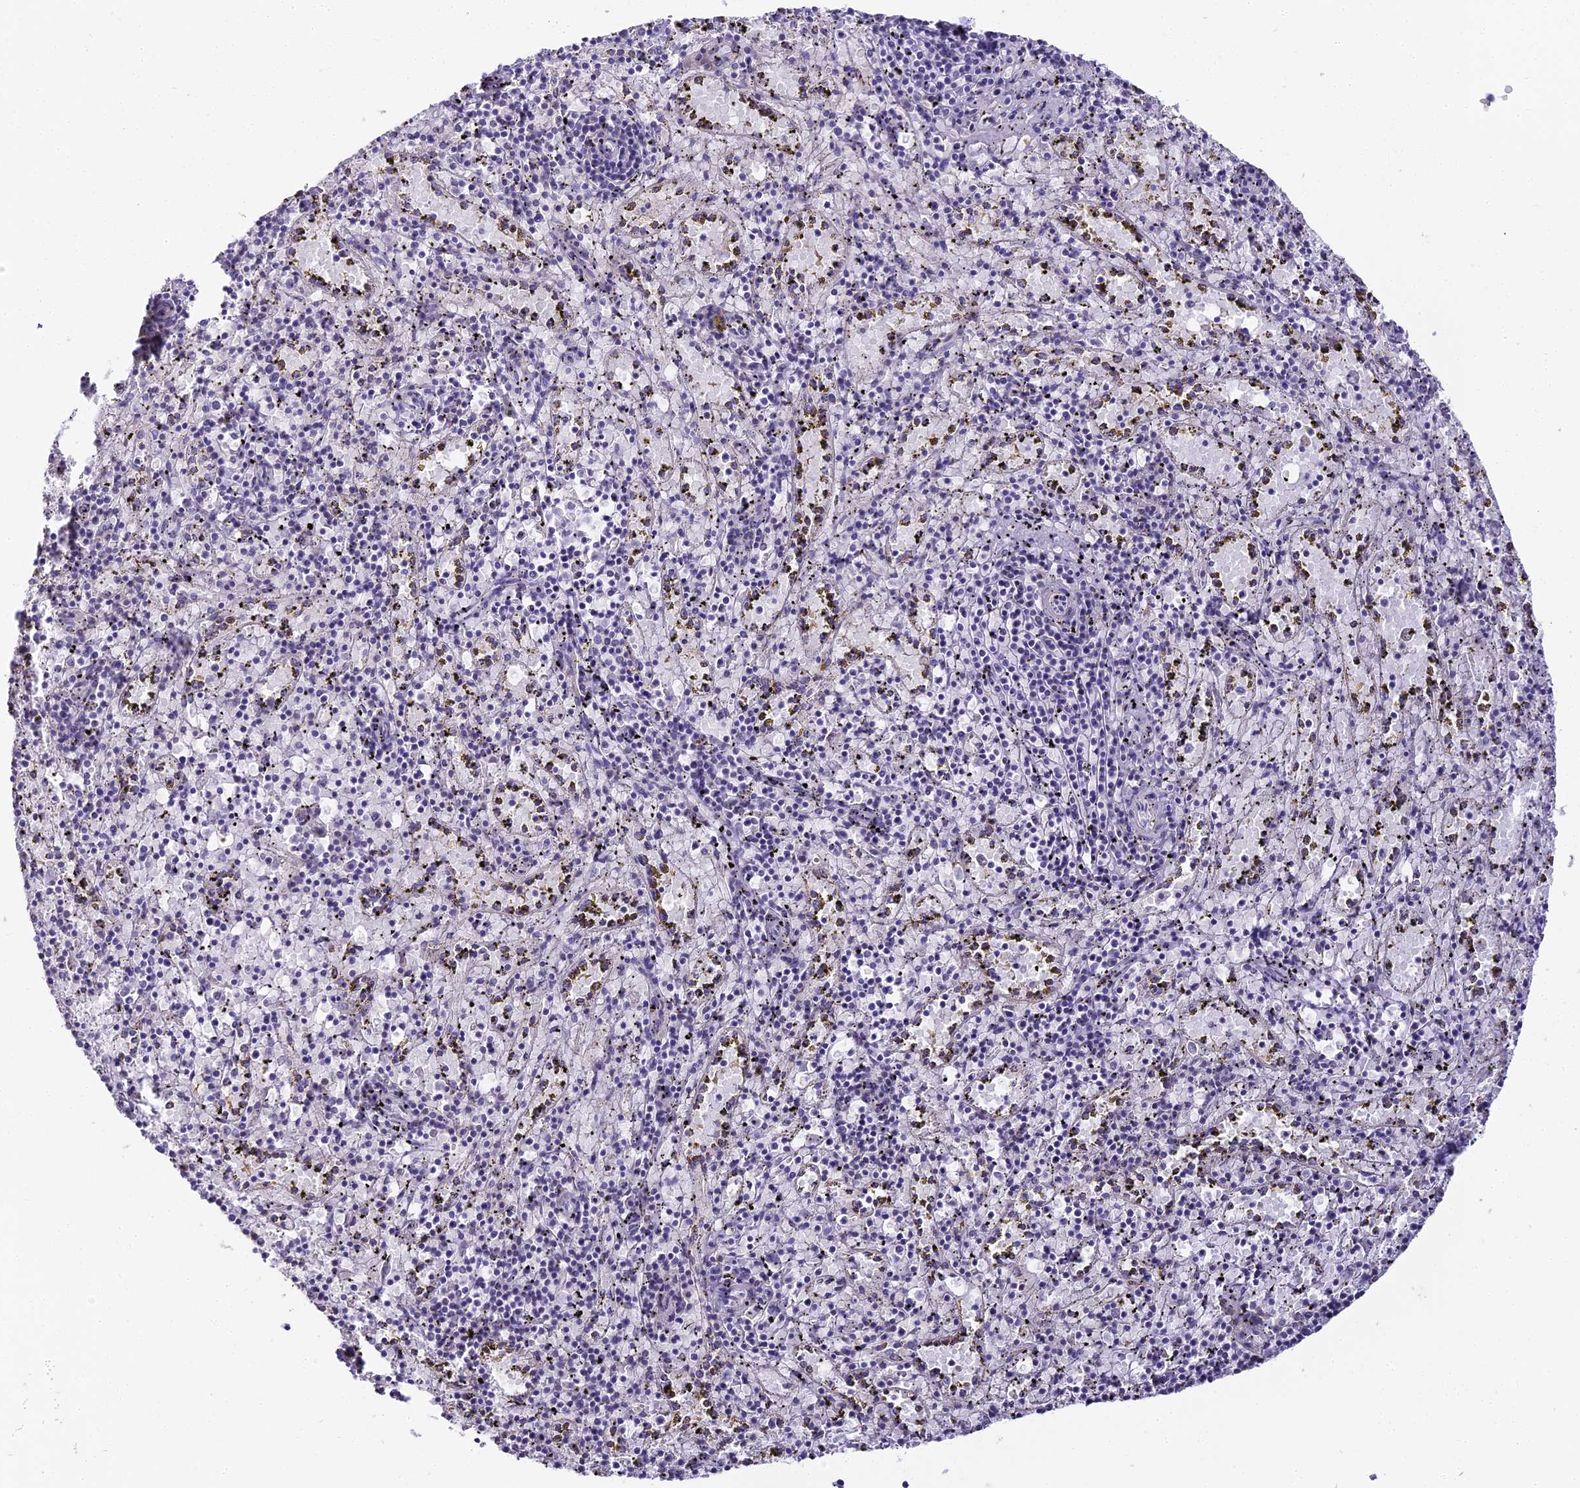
{"staining": {"intensity": "negative", "quantity": "none", "location": "none"}, "tissue": "spleen", "cell_type": "Cells in red pulp", "image_type": "normal", "snomed": [{"axis": "morphology", "description": "Normal tissue, NOS"}, {"axis": "topography", "description": "Spleen"}], "caption": "Immunohistochemistry of unremarkable human spleen reveals no staining in cells in red pulp. The staining was performed using DAB to visualize the protein expression in brown, while the nuclei were stained in blue with hematoxylin (Magnification: 20x).", "gene": "ABHD14A", "patient": {"sex": "male", "age": 11}}